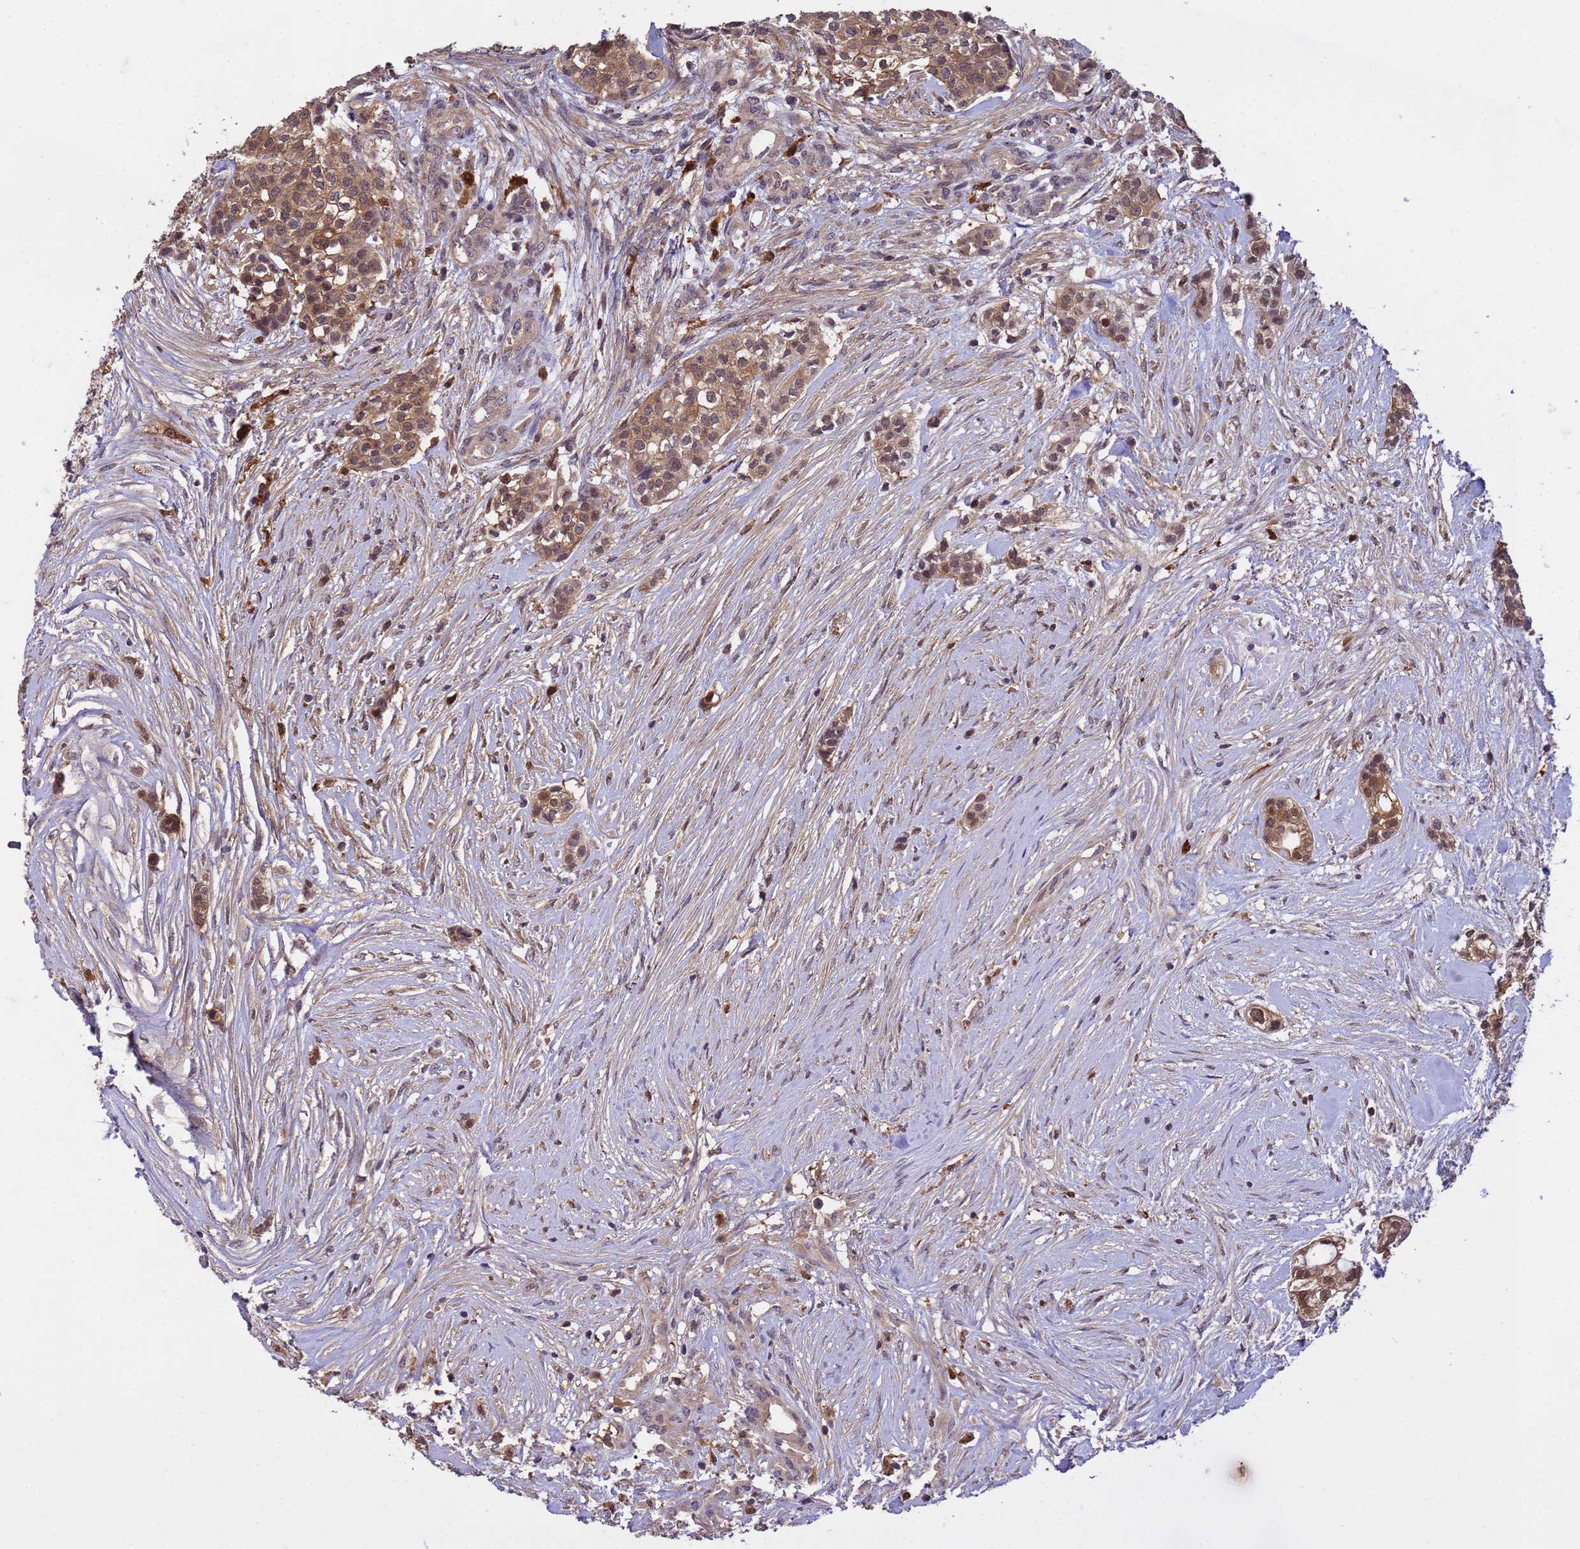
{"staining": {"intensity": "moderate", "quantity": ">75%", "location": "cytoplasmic/membranous,nuclear"}, "tissue": "head and neck cancer", "cell_type": "Tumor cells", "image_type": "cancer", "snomed": [{"axis": "morphology", "description": "Adenocarcinoma, NOS"}, {"axis": "topography", "description": "Head-Neck"}], "caption": "Head and neck adenocarcinoma stained with a protein marker reveals moderate staining in tumor cells.", "gene": "NPEPPS", "patient": {"sex": "male", "age": 81}}